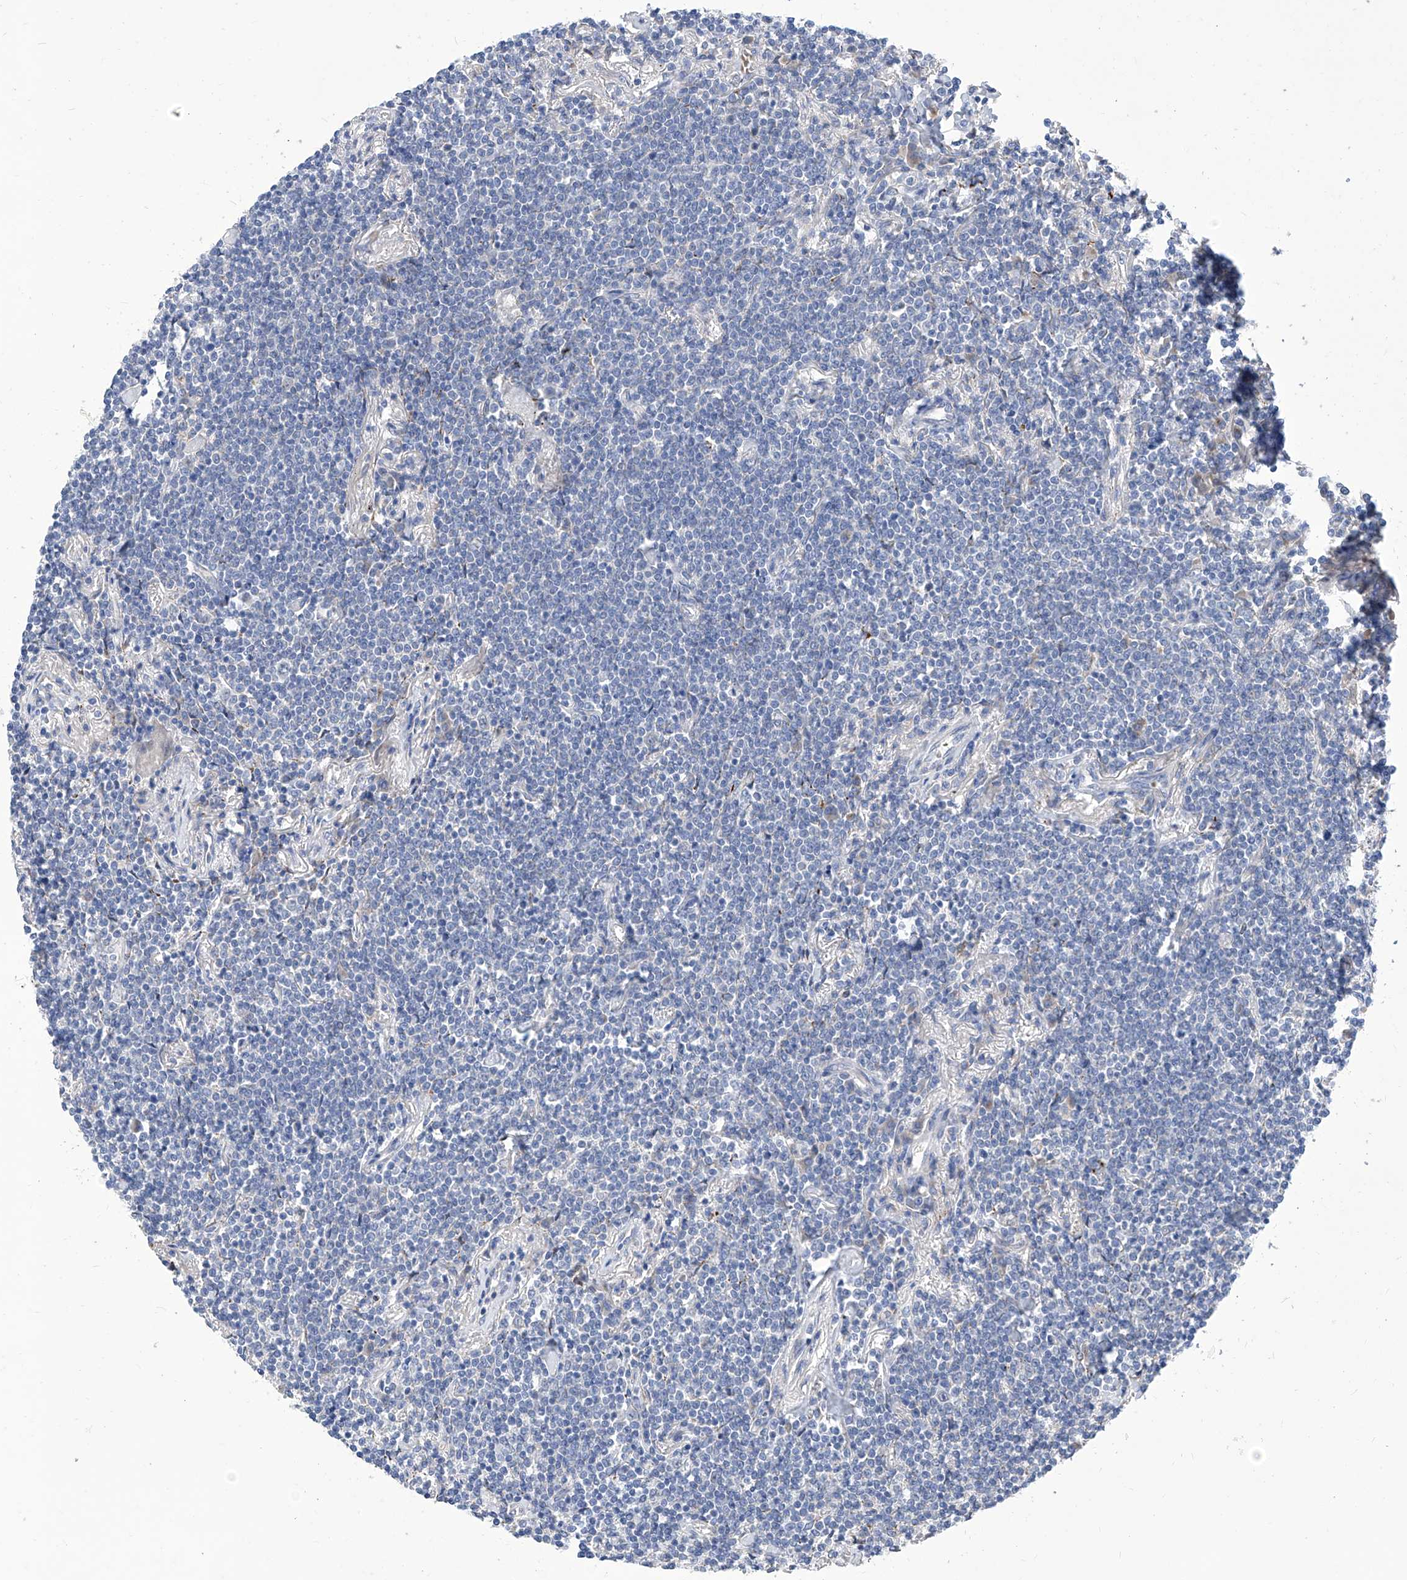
{"staining": {"intensity": "negative", "quantity": "none", "location": "none"}, "tissue": "lymphoma", "cell_type": "Tumor cells", "image_type": "cancer", "snomed": [{"axis": "morphology", "description": "Malignant lymphoma, non-Hodgkin's type, Low grade"}, {"axis": "topography", "description": "Lung"}], "caption": "Human lymphoma stained for a protein using immunohistochemistry demonstrates no positivity in tumor cells.", "gene": "TJAP1", "patient": {"sex": "female", "age": 71}}